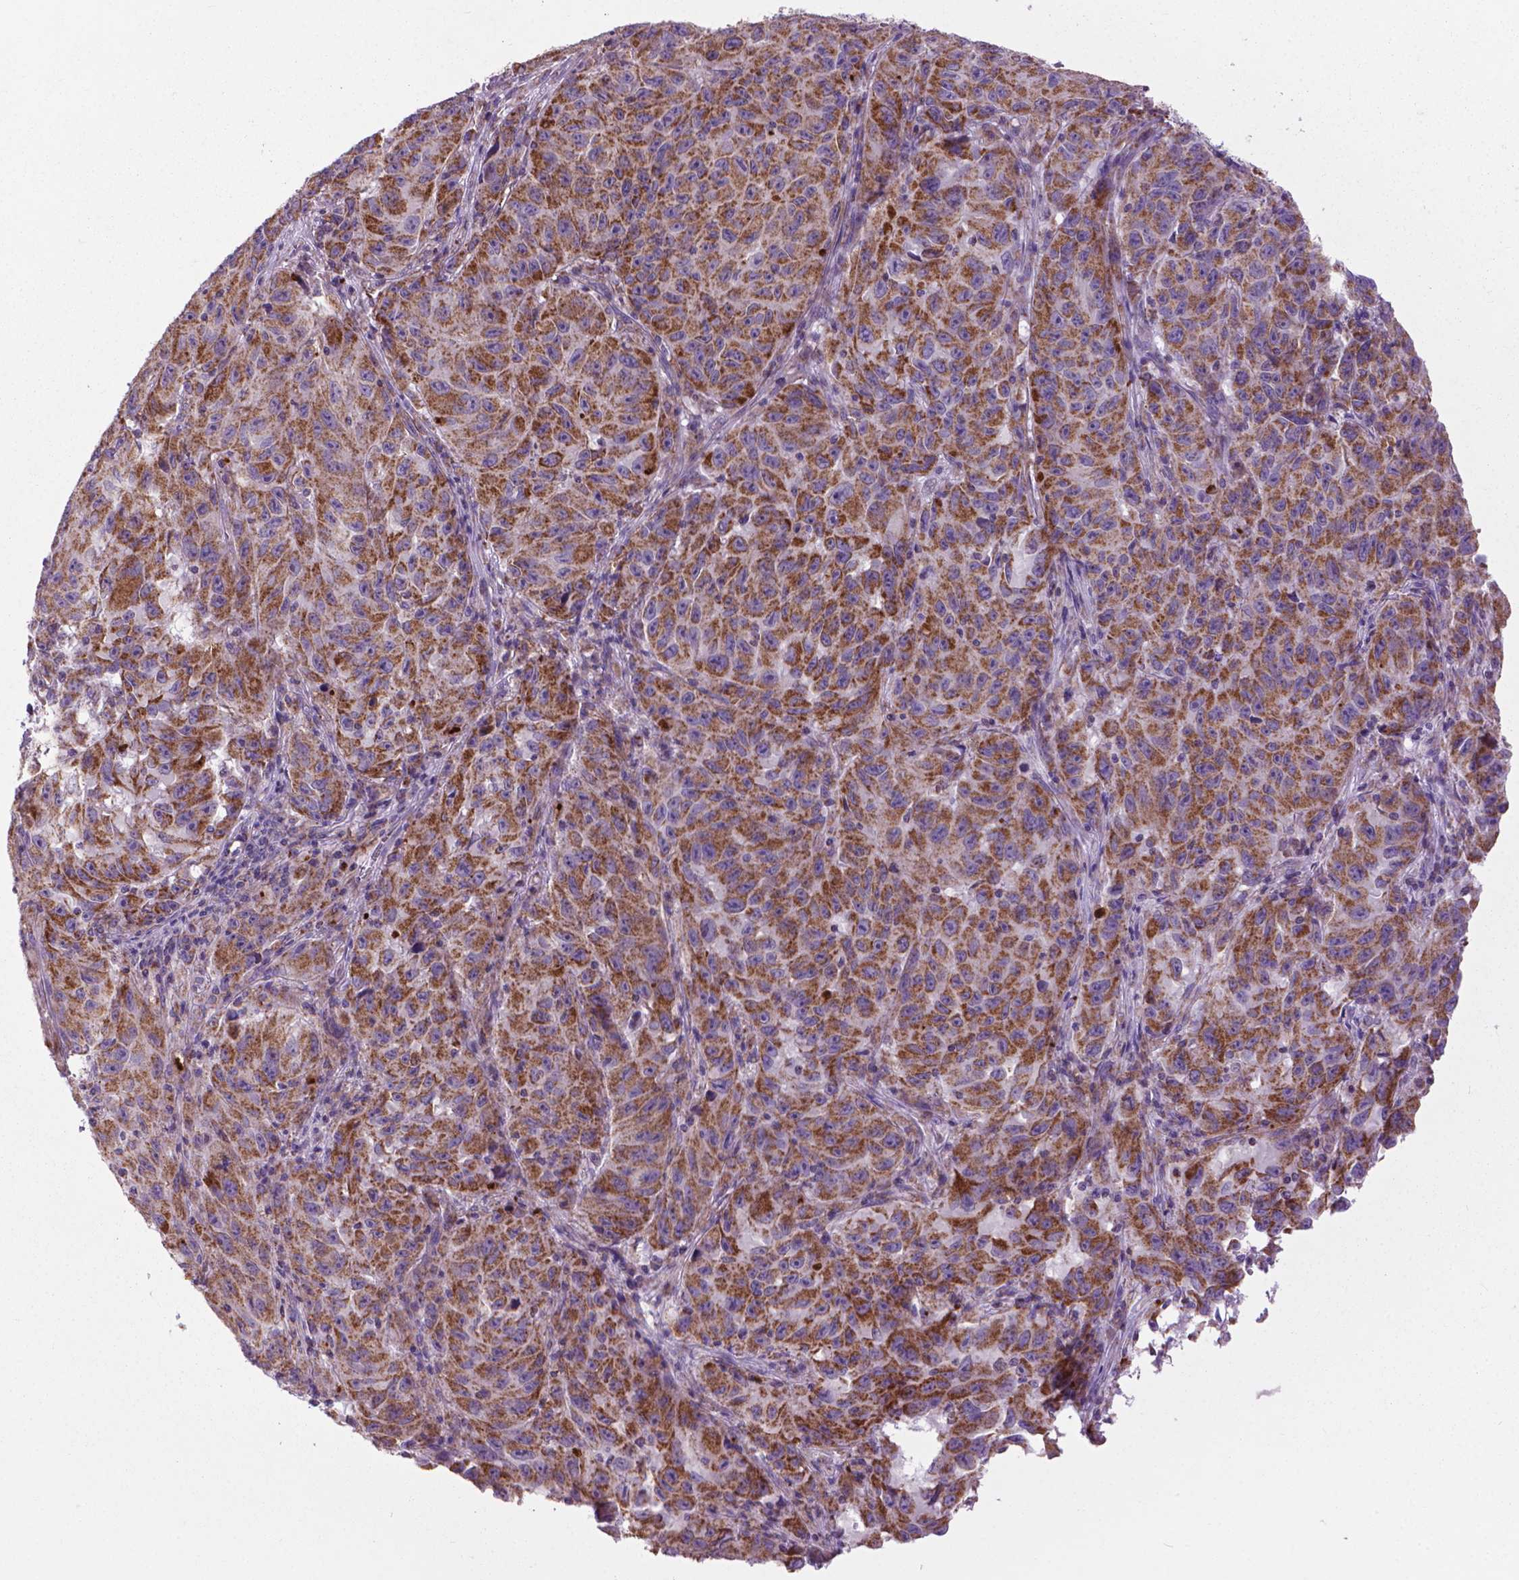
{"staining": {"intensity": "strong", "quantity": ">75%", "location": "cytoplasmic/membranous"}, "tissue": "melanoma", "cell_type": "Tumor cells", "image_type": "cancer", "snomed": [{"axis": "morphology", "description": "Malignant melanoma, NOS"}, {"axis": "topography", "description": "Vulva, labia, clitoris and Bartholin´s gland, NO"}], "caption": "The micrograph exhibits staining of malignant melanoma, revealing strong cytoplasmic/membranous protein staining (brown color) within tumor cells. (Stains: DAB in brown, nuclei in blue, Microscopy: brightfield microscopy at high magnification).", "gene": "VDAC1", "patient": {"sex": "female", "age": 75}}